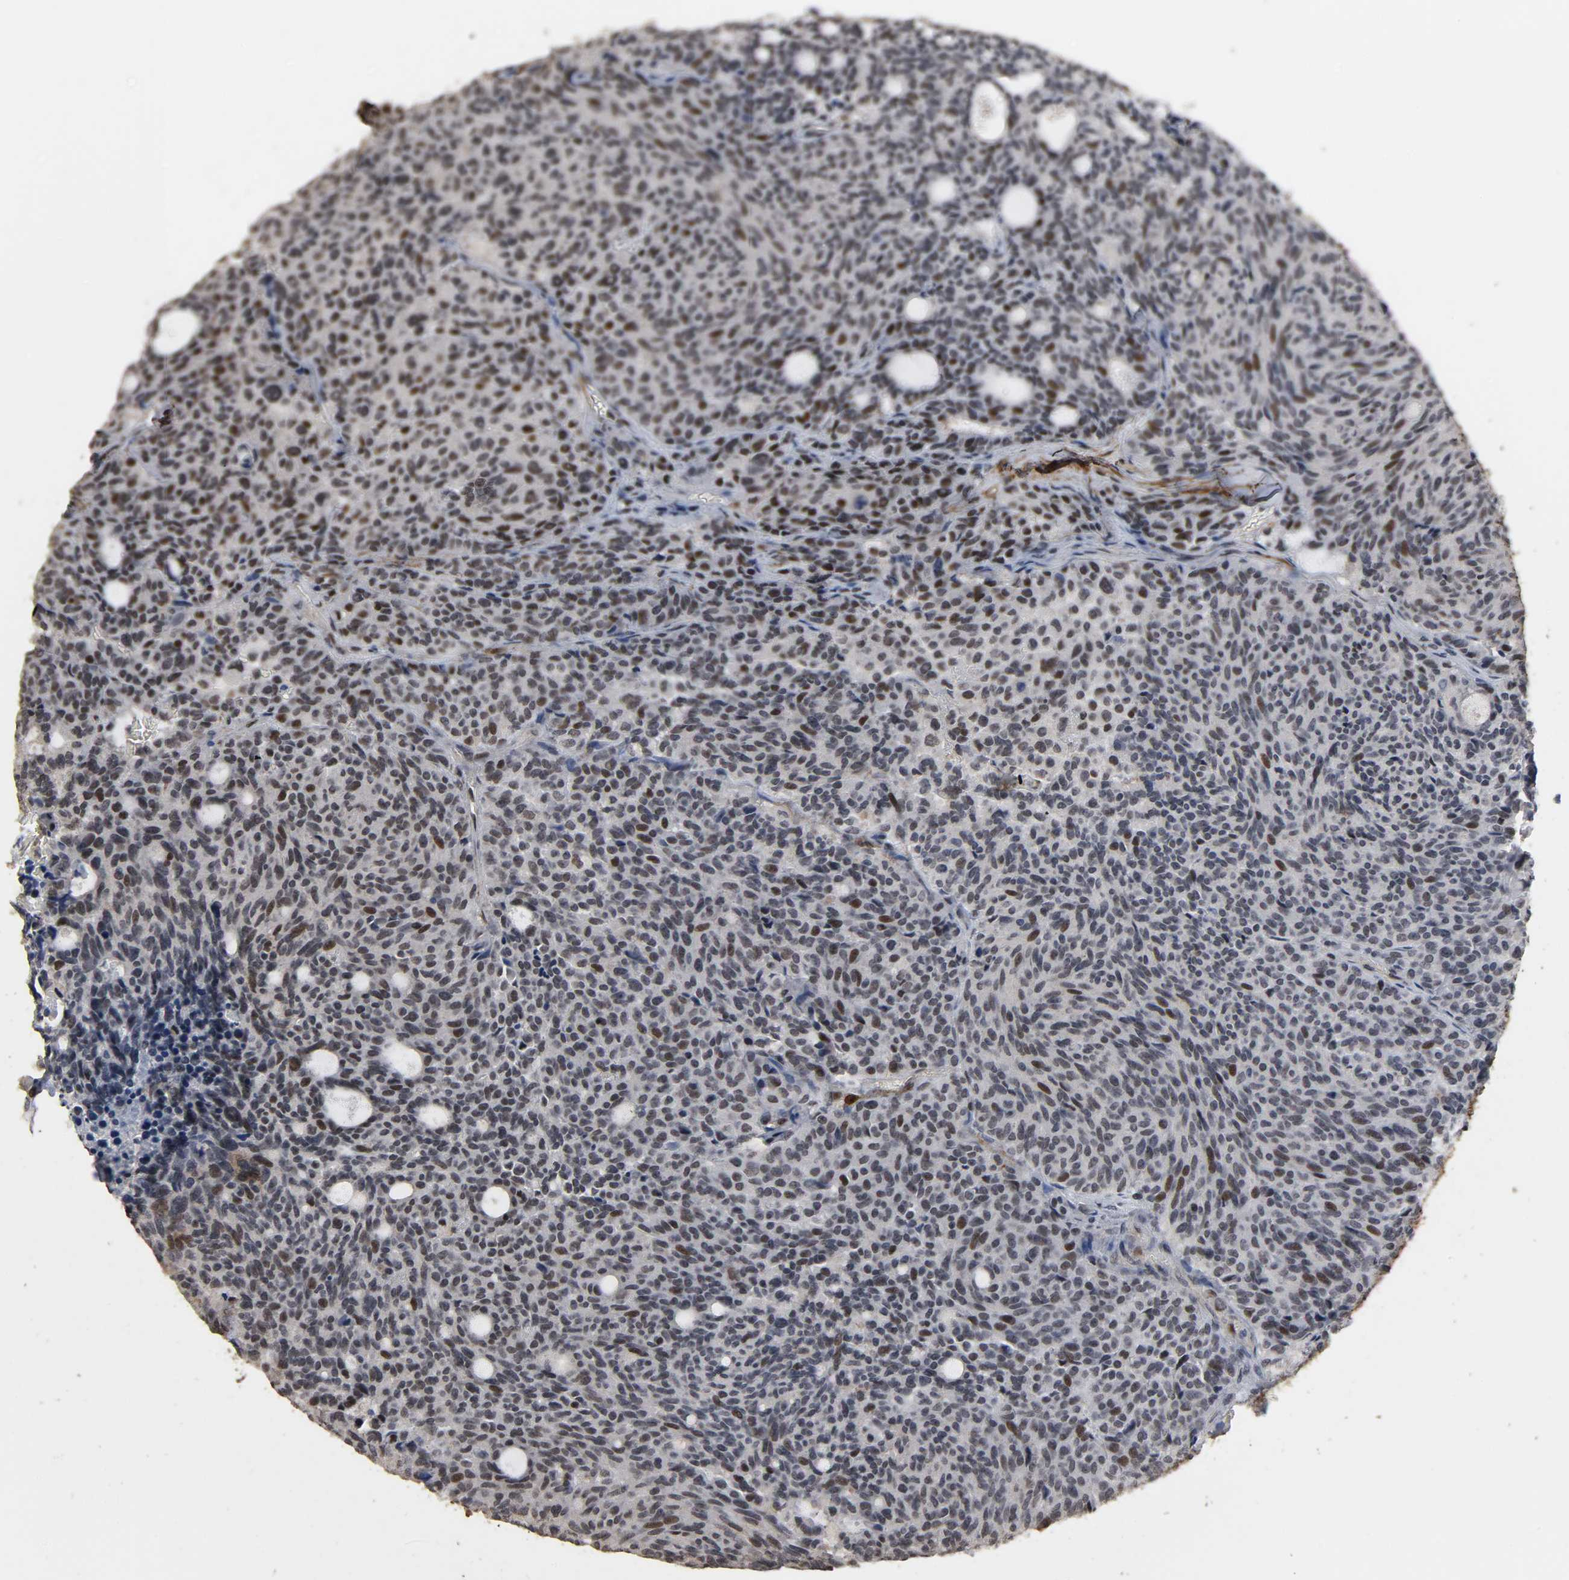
{"staining": {"intensity": "moderate", "quantity": "<25%", "location": "nuclear"}, "tissue": "carcinoid", "cell_type": "Tumor cells", "image_type": "cancer", "snomed": [{"axis": "morphology", "description": "Carcinoid, malignant, NOS"}, {"axis": "topography", "description": "Pancreas"}], "caption": "The immunohistochemical stain labels moderate nuclear staining in tumor cells of carcinoid tissue.", "gene": "AHNAK2", "patient": {"sex": "female", "age": 54}}